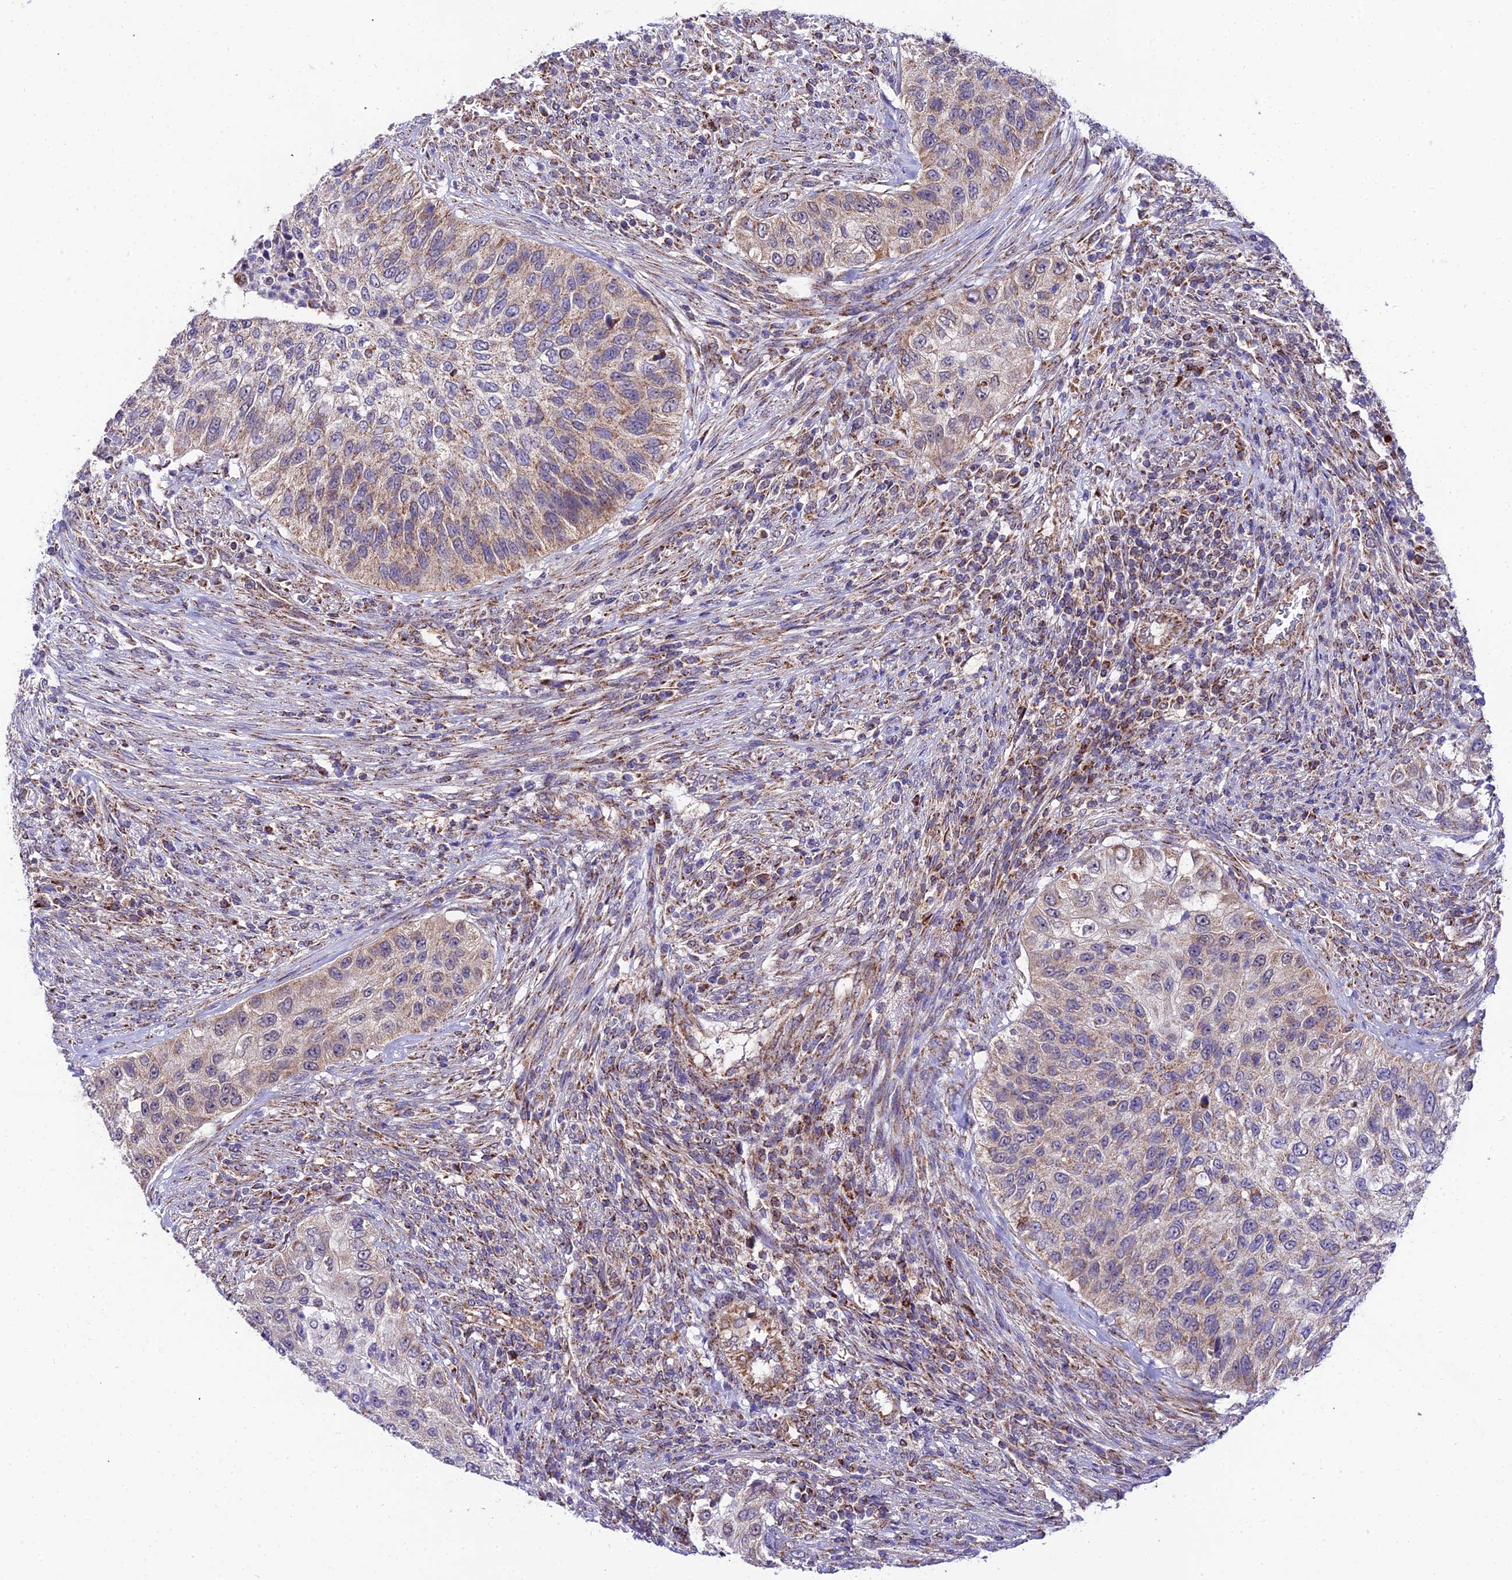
{"staining": {"intensity": "weak", "quantity": "25%-75%", "location": "cytoplasmic/membranous"}, "tissue": "urothelial cancer", "cell_type": "Tumor cells", "image_type": "cancer", "snomed": [{"axis": "morphology", "description": "Urothelial carcinoma, High grade"}, {"axis": "topography", "description": "Urinary bladder"}], "caption": "The micrograph demonstrates a brown stain indicating the presence of a protein in the cytoplasmic/membranous of tumor cells in urothelial cancer. Immunohistochemistry (ihc) stains the protein of interest in brown and the nuclei are stained blue.", "gene": "PSMD2", "patient": {"sex": "female", "age": 60}}